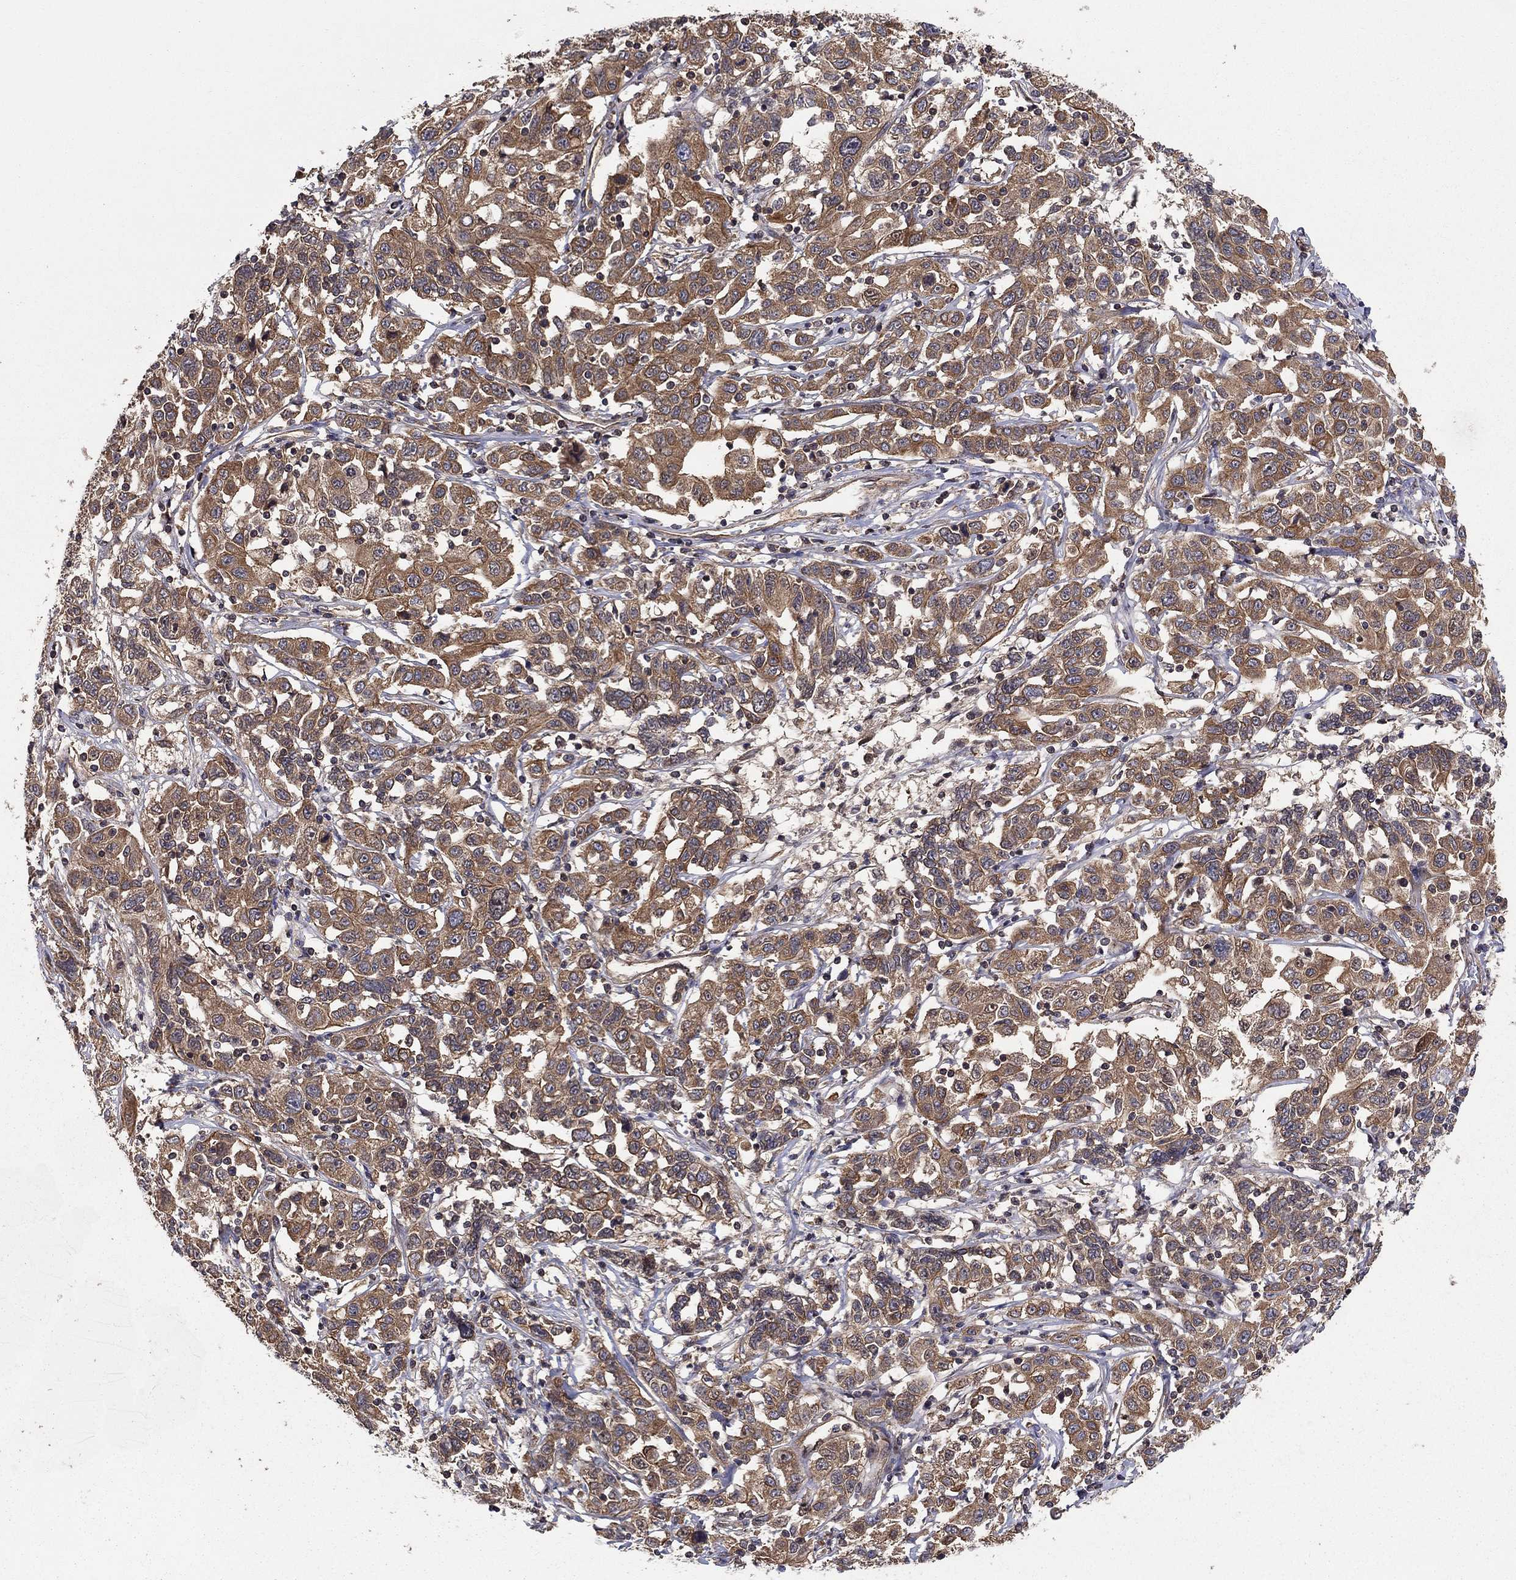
{"staining": {"intensity": "moderate", "quantity": ">75%", "location": "cytoplasmic/membranous"}, "tissue": "liver cancer", "cell_type": "Tumor cells", "image_type": "cancer", "snomed": [{"axis": "morphology", "description": "Adenocarcinoma, NOS"}, {"axis": "morphology", "description": "Cholangiocarcinoma"}, {"axis": "topography", "description": "Liver"}], "caption": "High-magnification brightfield microscopy of liver cholangiocarcinoma stained with DAB (brown) and counterstained with hematoxylin (blue). tumor cells exhibit moderate cytoplasmic/membranous positivity is present in about>75% of cells.", "gene": "BMERB1", "patient": {"sex": "male", "age": 64}}